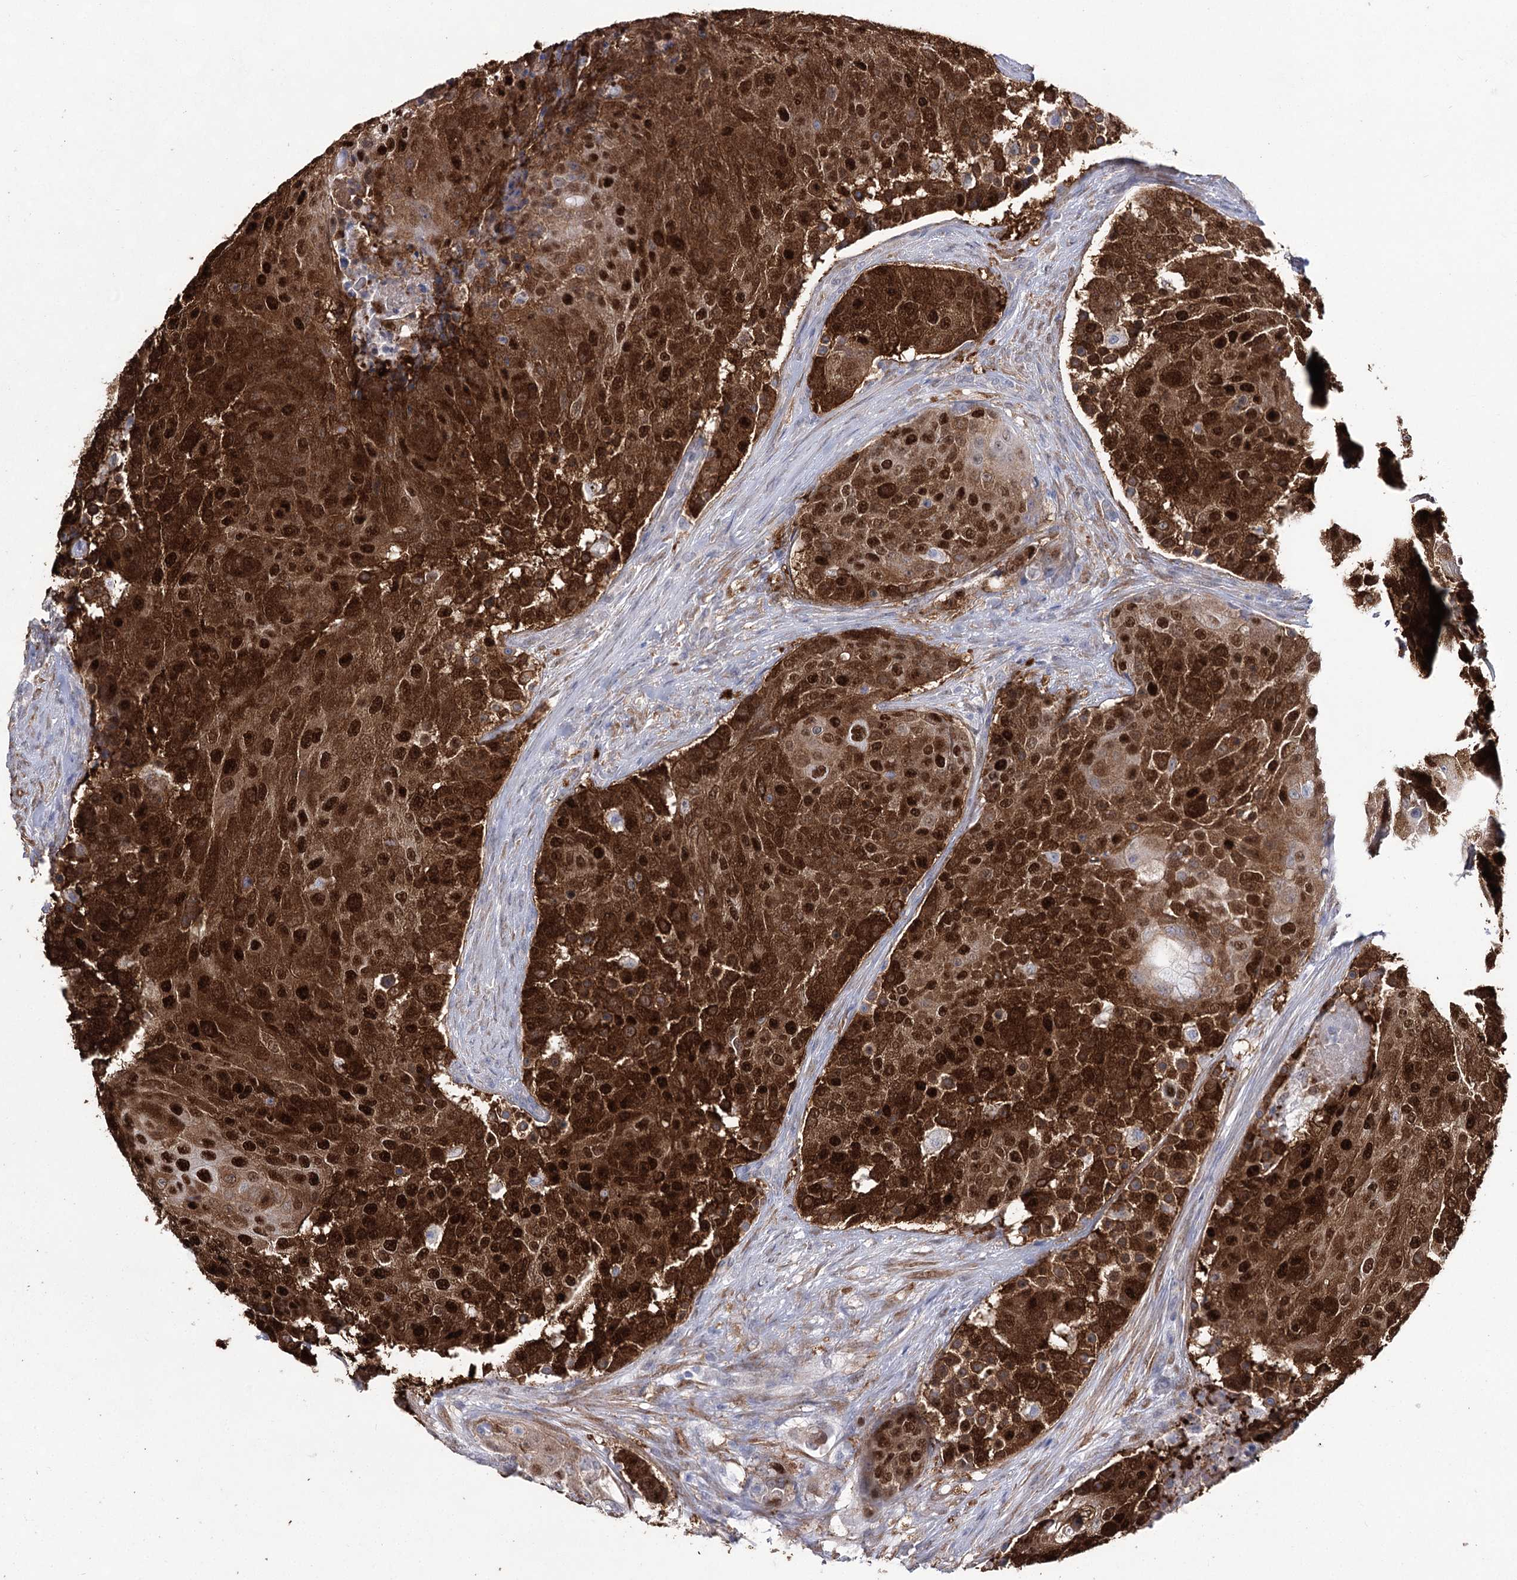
{"staining": {"intensity": "strong", "quantity": ">75%", "location": "cytoplasmic/membranous,nuclear"}, "tissue": "urothelial cancer", "cell_type": "Tumor cells", "image_type": "cancer", "snomed": [{"axis": "morphology", "description": "Urothelial carcinoma, High grade"}, {"axis": "topography", "description": "Urinary bladder"}], "caption": "Strong cytoplasmic/membranous and nuclear positivity is seen in approximately >75% of tumor cells in urothelial cancer. (DAB IHC with brightfield microscopy, high magnification).", "gene": "UGDH", "patient": {"sex": "female", "age": 63}}